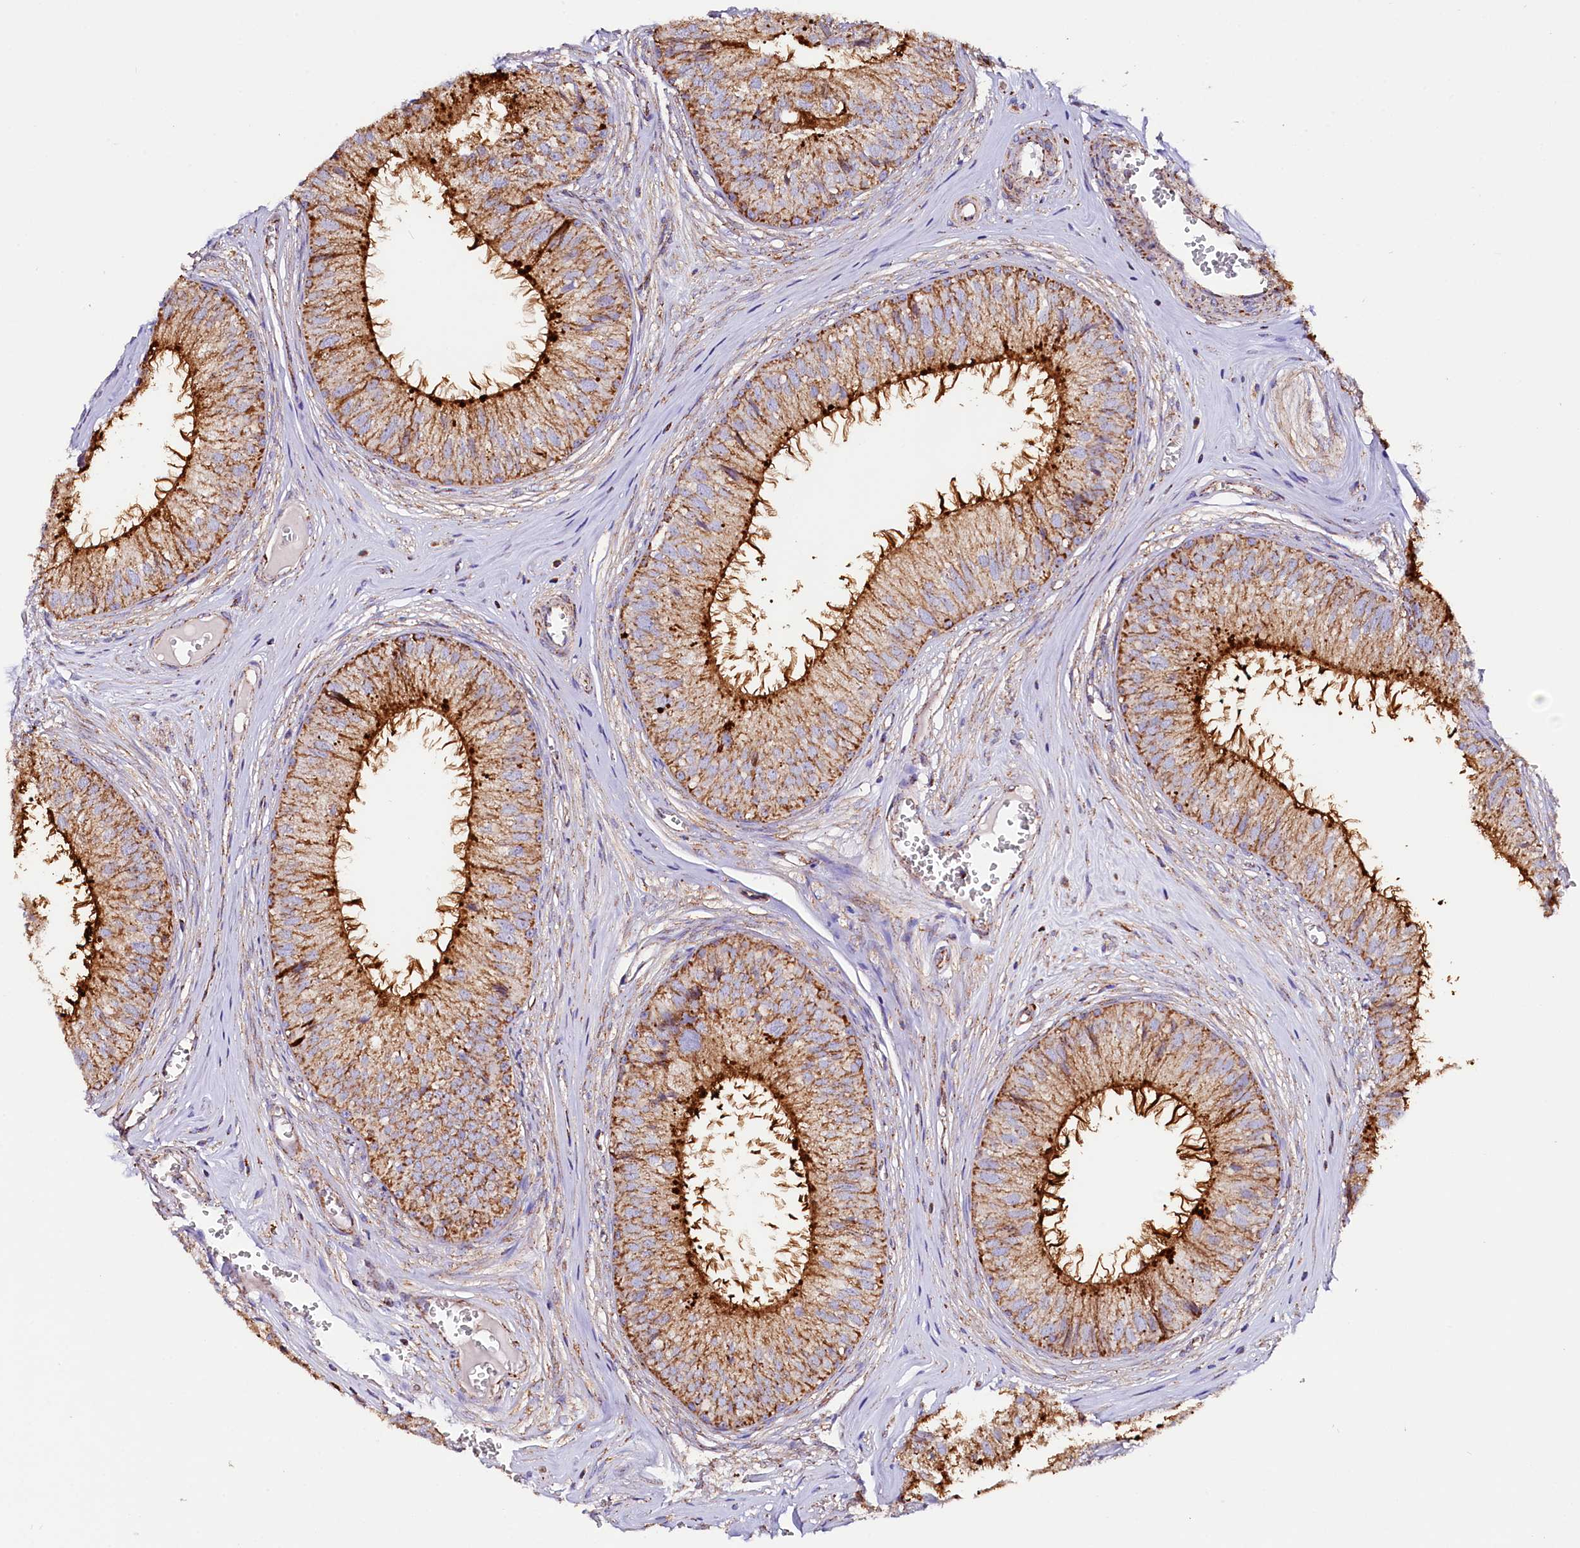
{"staining": {"intensity": "strong", "quantity": "25%-75%", "location": "cytoplasmic/membranous"}, "tissue": "epididymis", "cell_type": "Glandular cells", "image_type": "normal", "snomed": [{"axis": "morphology", "description": "Normal tissue, NOS"}, {"axis": "topography", "description": "Epididymis"}], "caption": "A micrograph showing strong cytoplasmic/membranous expression in approximately 25%-75% of glandular cells in unremarkable epididymis, as visualized by brown immunohistochemical staining.", "gene": "APLP2", "patient": {"sex": "male", "age": 36}}